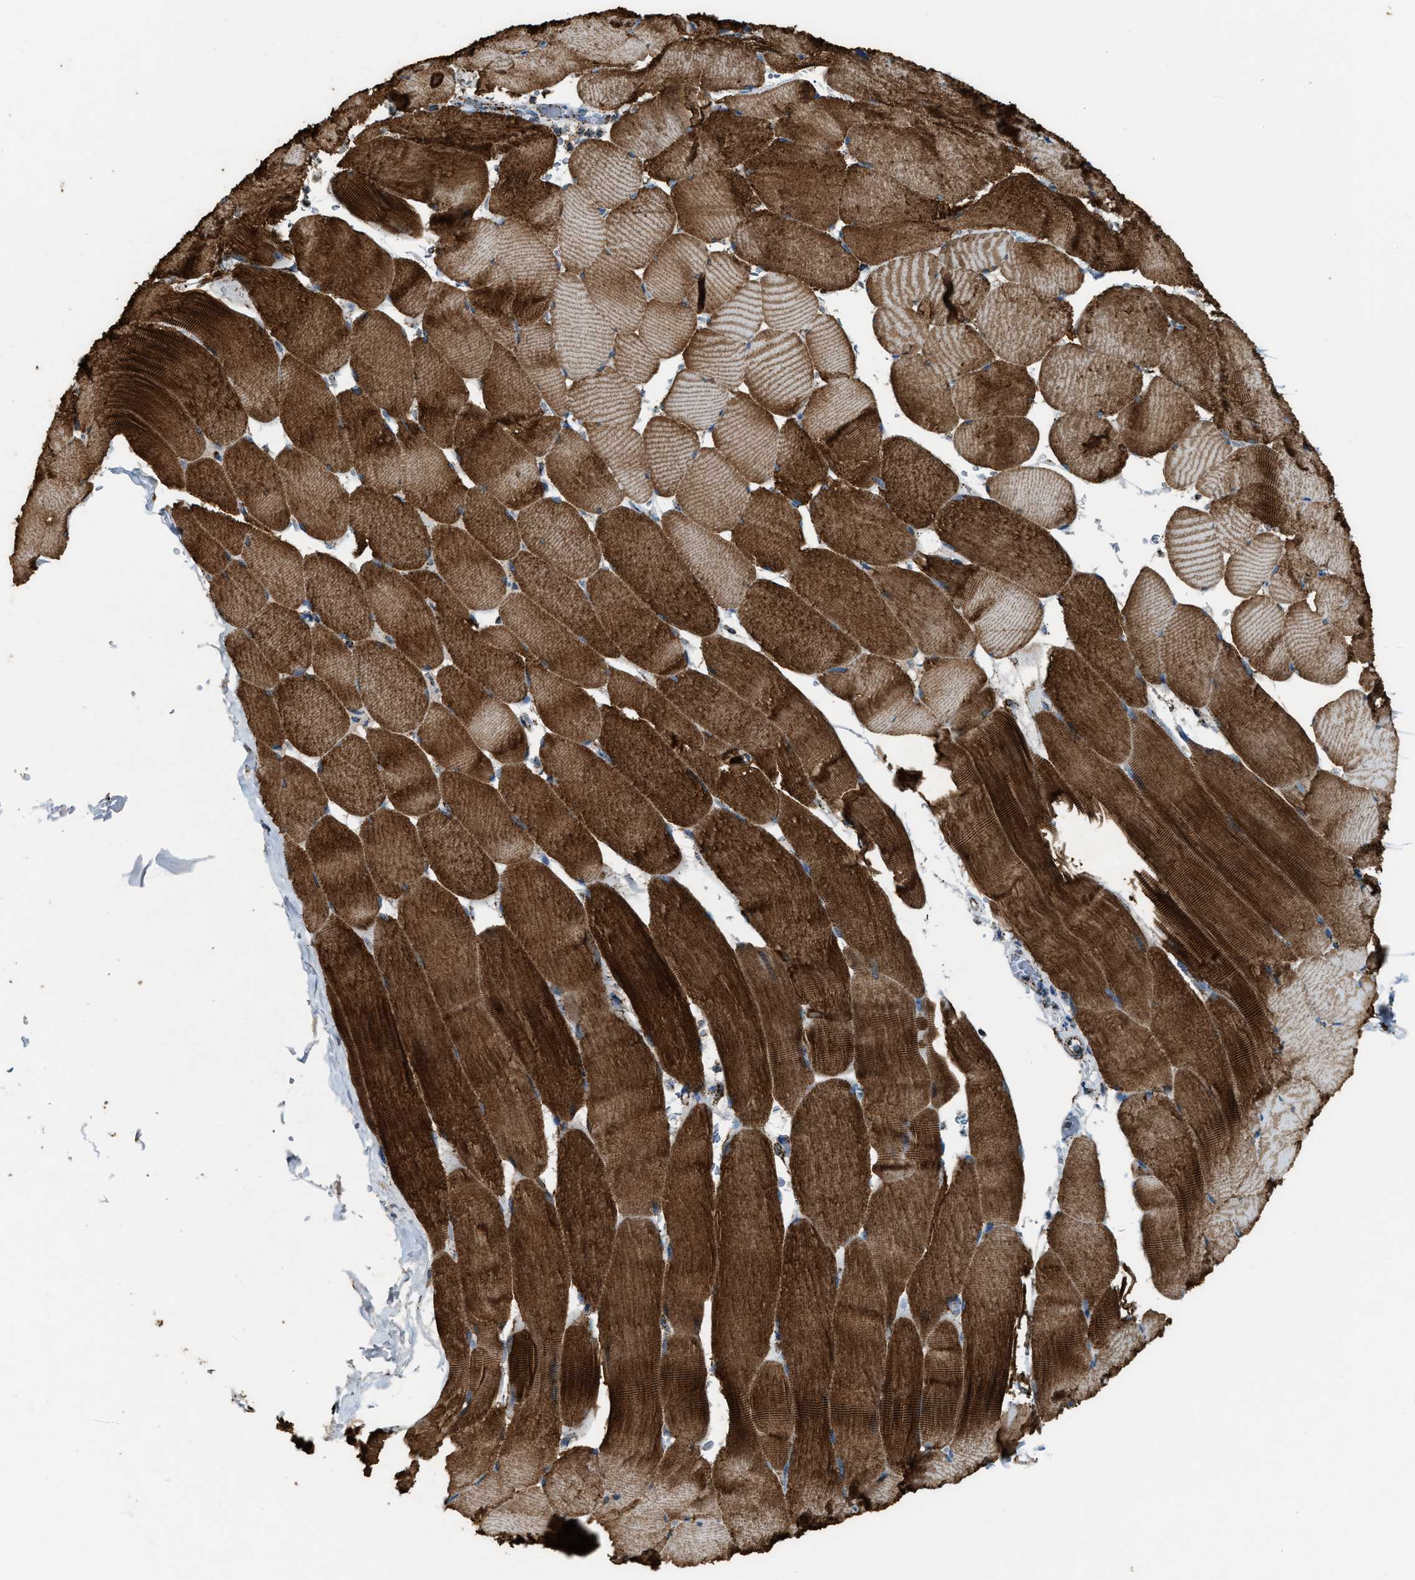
{"staining": {"intensity": "strong", "quantity": ">75%", "location": "cytoplasmic/membranous"}, "tissue": "skeletal muscle", "cell_type": "Myocytes", "image_type": "normal", "snomed": [{"axis": "morphology", "description": "Normal tissue, NOS"}, {"axis": "topography", "description": "Skeletal muscle"}], "caption": "Immunohistochemical staining of unremarkable human skeletal muscle displays strong cytoplasmic/membranous protein expression in approximately >75% of myocytes. (IHC, brightfield microscopy, high magnification).", "gene": "MDH2", "patient": {"sex": "male", "age": 62}}